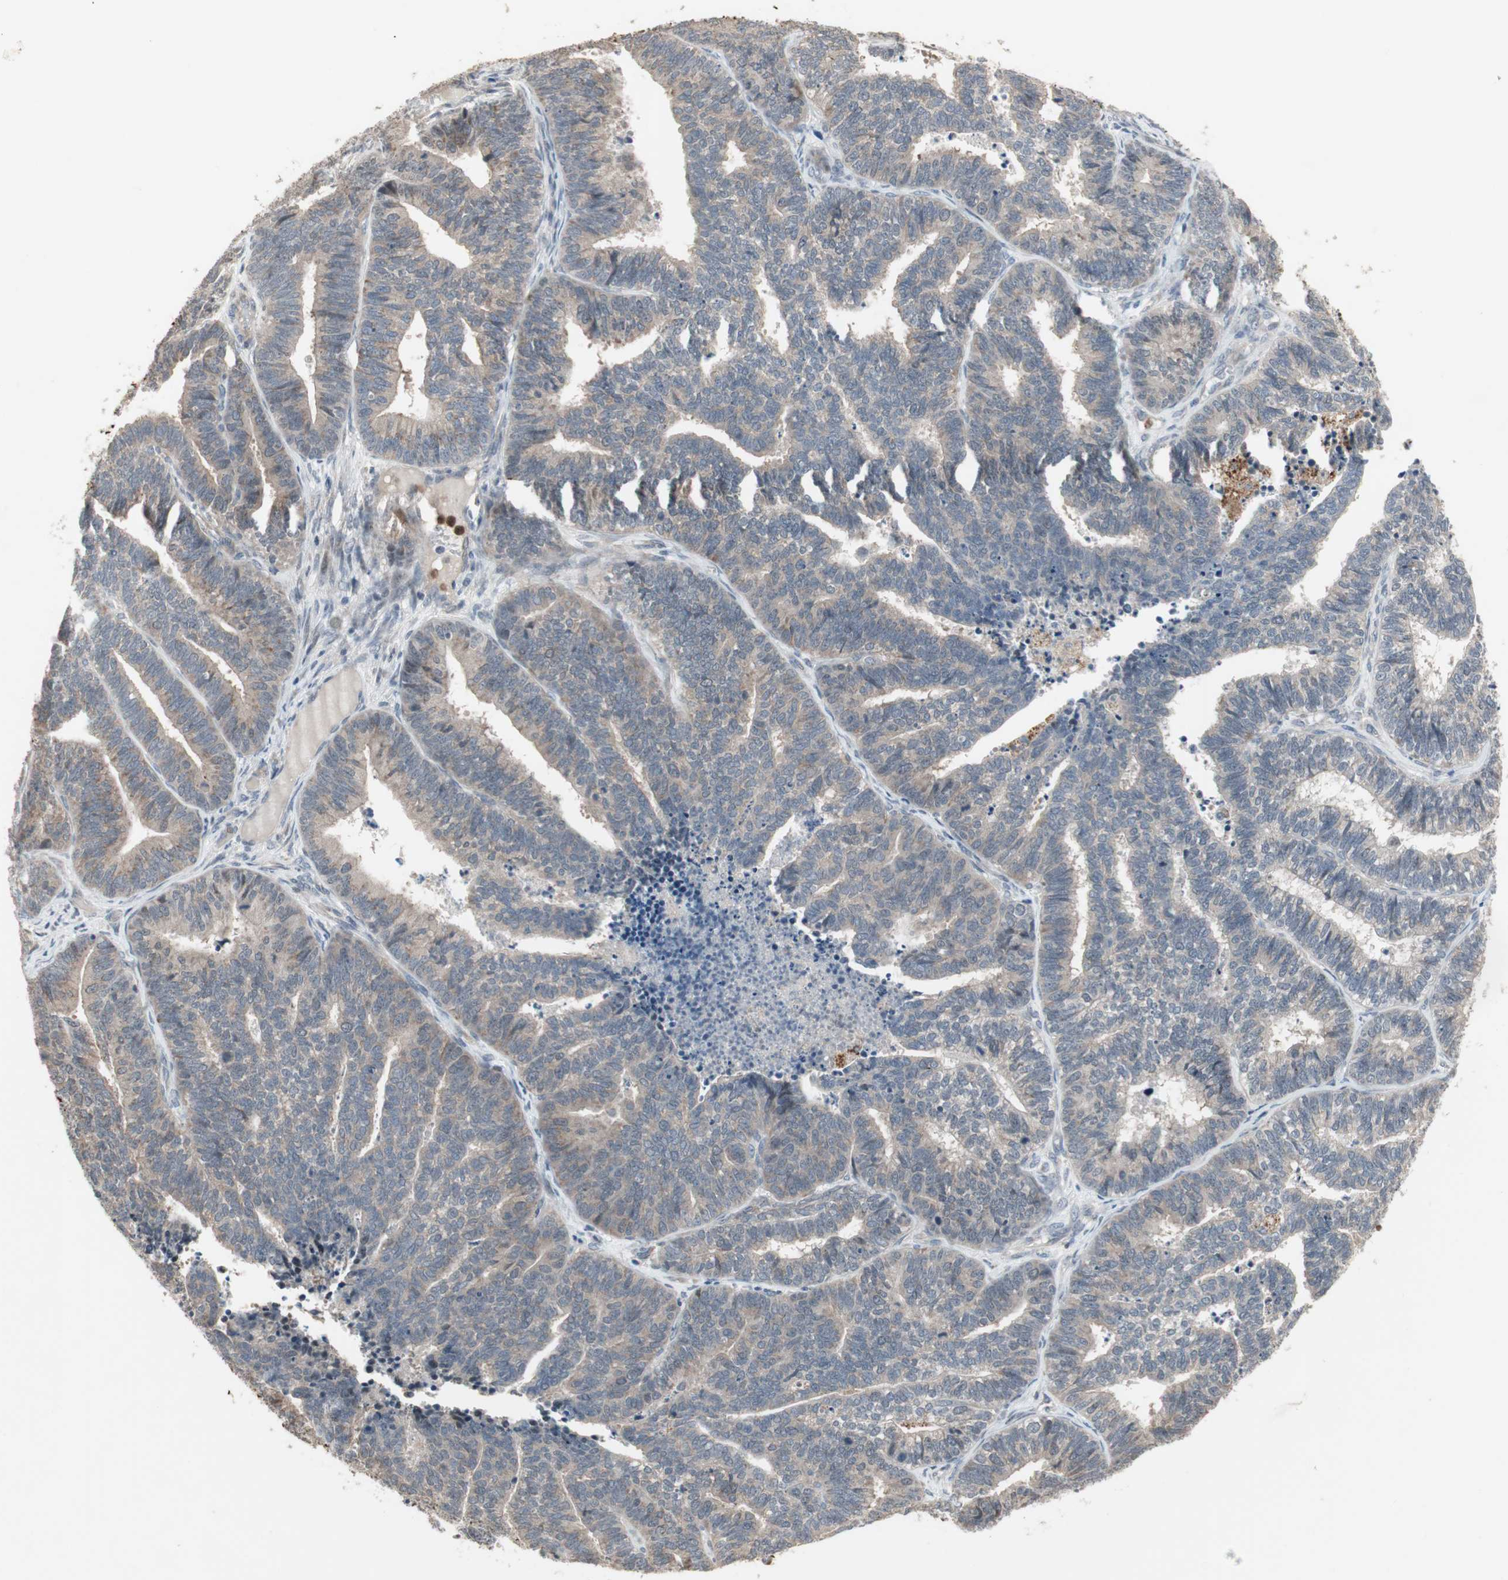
{"staining": {"intensity": "weak", "quantity": "25%-75%", "location": "cytoplasmic/membranous"}, "tissue": "endometrial cancer", "cell_type": "Tumor cells", "image_type": "cancer", "snomed": [{"axis": "morphology", "description": "Adenocarcinoma, NOS"}, {"axis": "topography", "description": "Endometrium"}], "caption": "Tumor cells display low levels of weak cytoplasmic/membranous expression in approximately 25%-75% of cells in endometrial adenocarcinoma. (Stains: DAB (3,3'-diaminobenzidine) in brown, nuclei in blue, Microscopy: brightfield microscopy at high magnification).", "gene": "SNX4", "patient": {"sex": "female", "age": 70}}